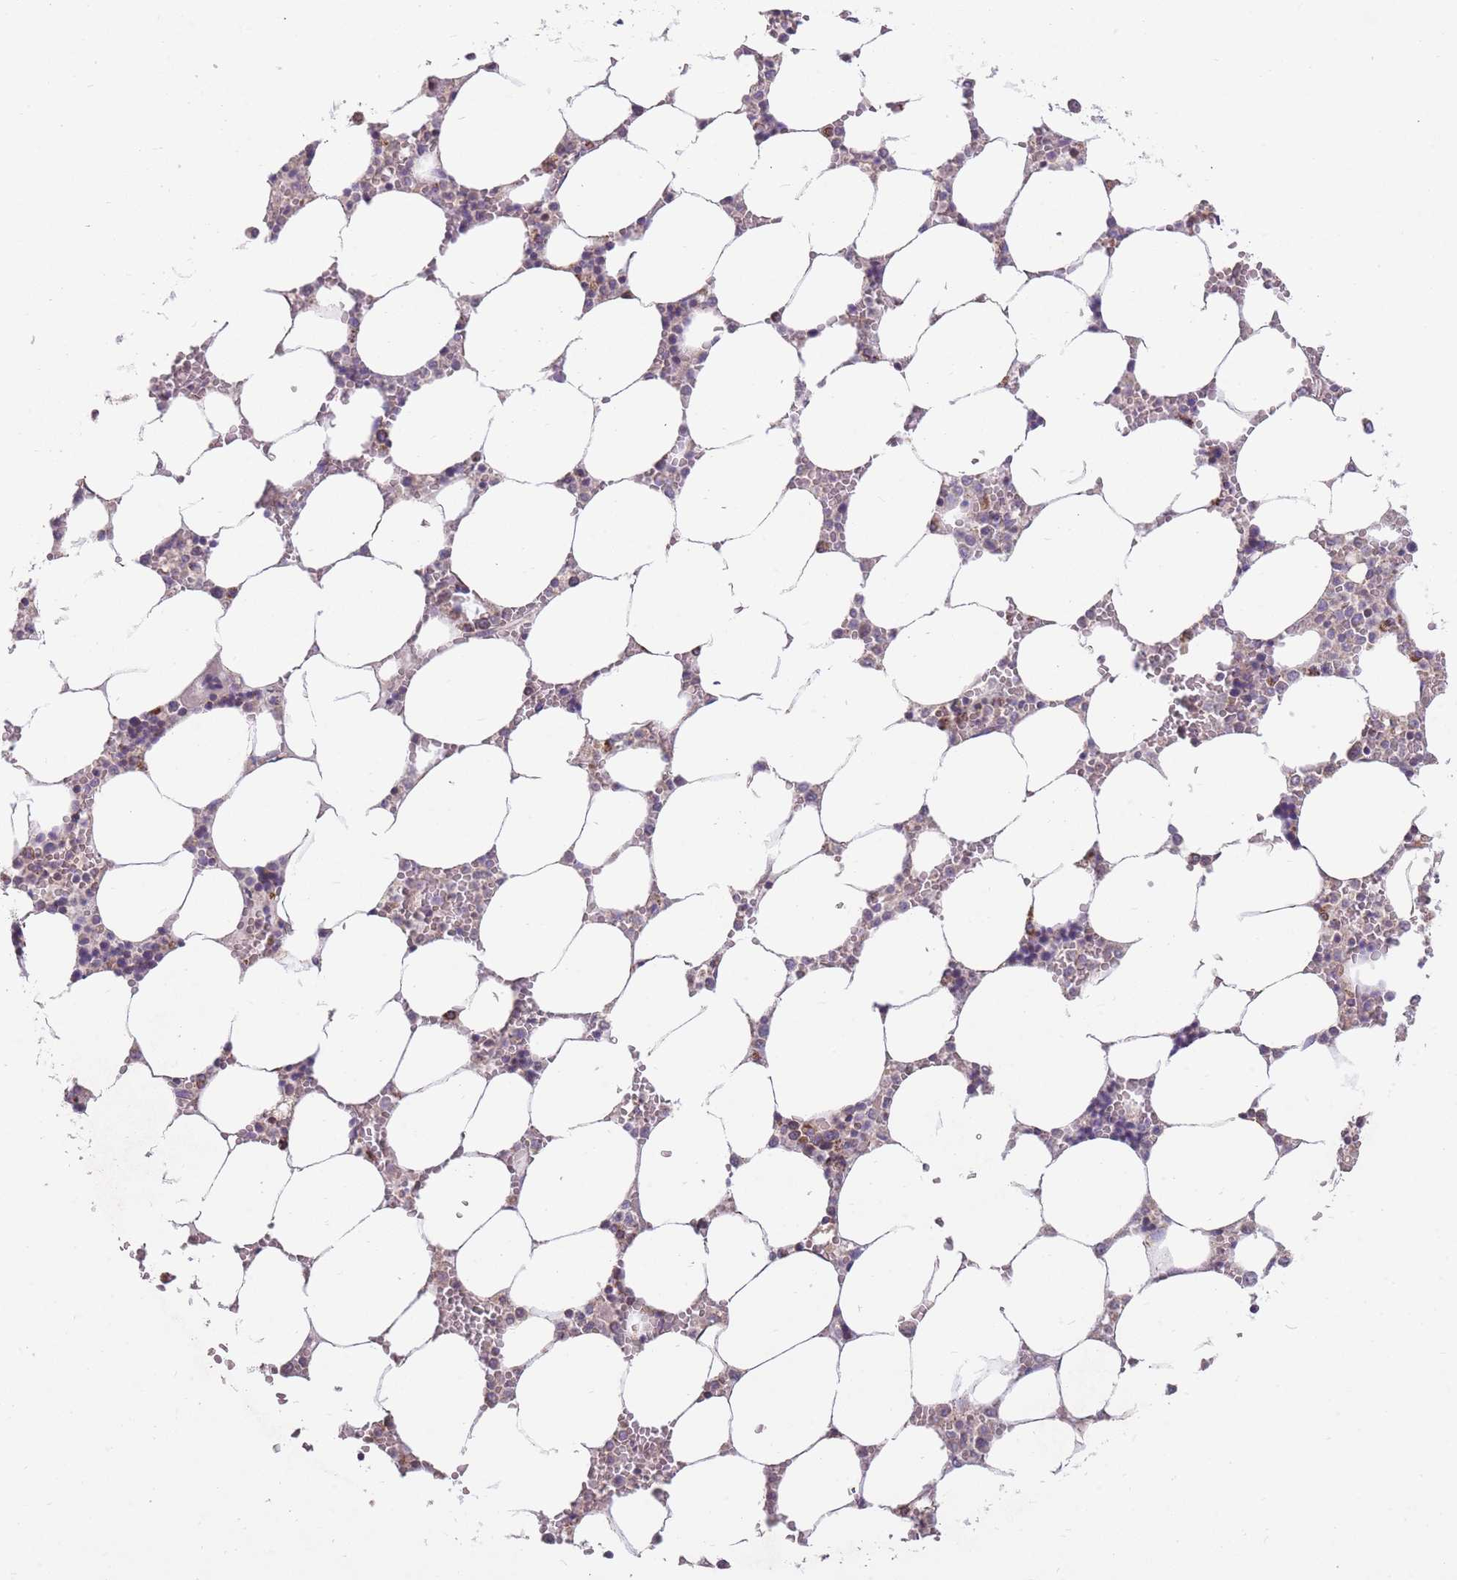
{"staining": {"intensity": "strong", "quantity": "<25%", "location": "cytoplasmic/membranous"}, "tissue": "bone marrow", "cell_type": "Hematopoietic cells", "image_type": "normal", "snomed": [{"axis": "morphology", "description": "Normal tissue, NOS"}, {"axis": "topography", "description": "Bone marrow"}], "caption": "Hematopoietic cells display strong cytoplasmic/membranous positivity in approximately <25% of cells in unremarkable bone marrow.", "gene": "ENSG00000255639", "patient": {"sex": "male", "age": 64}}